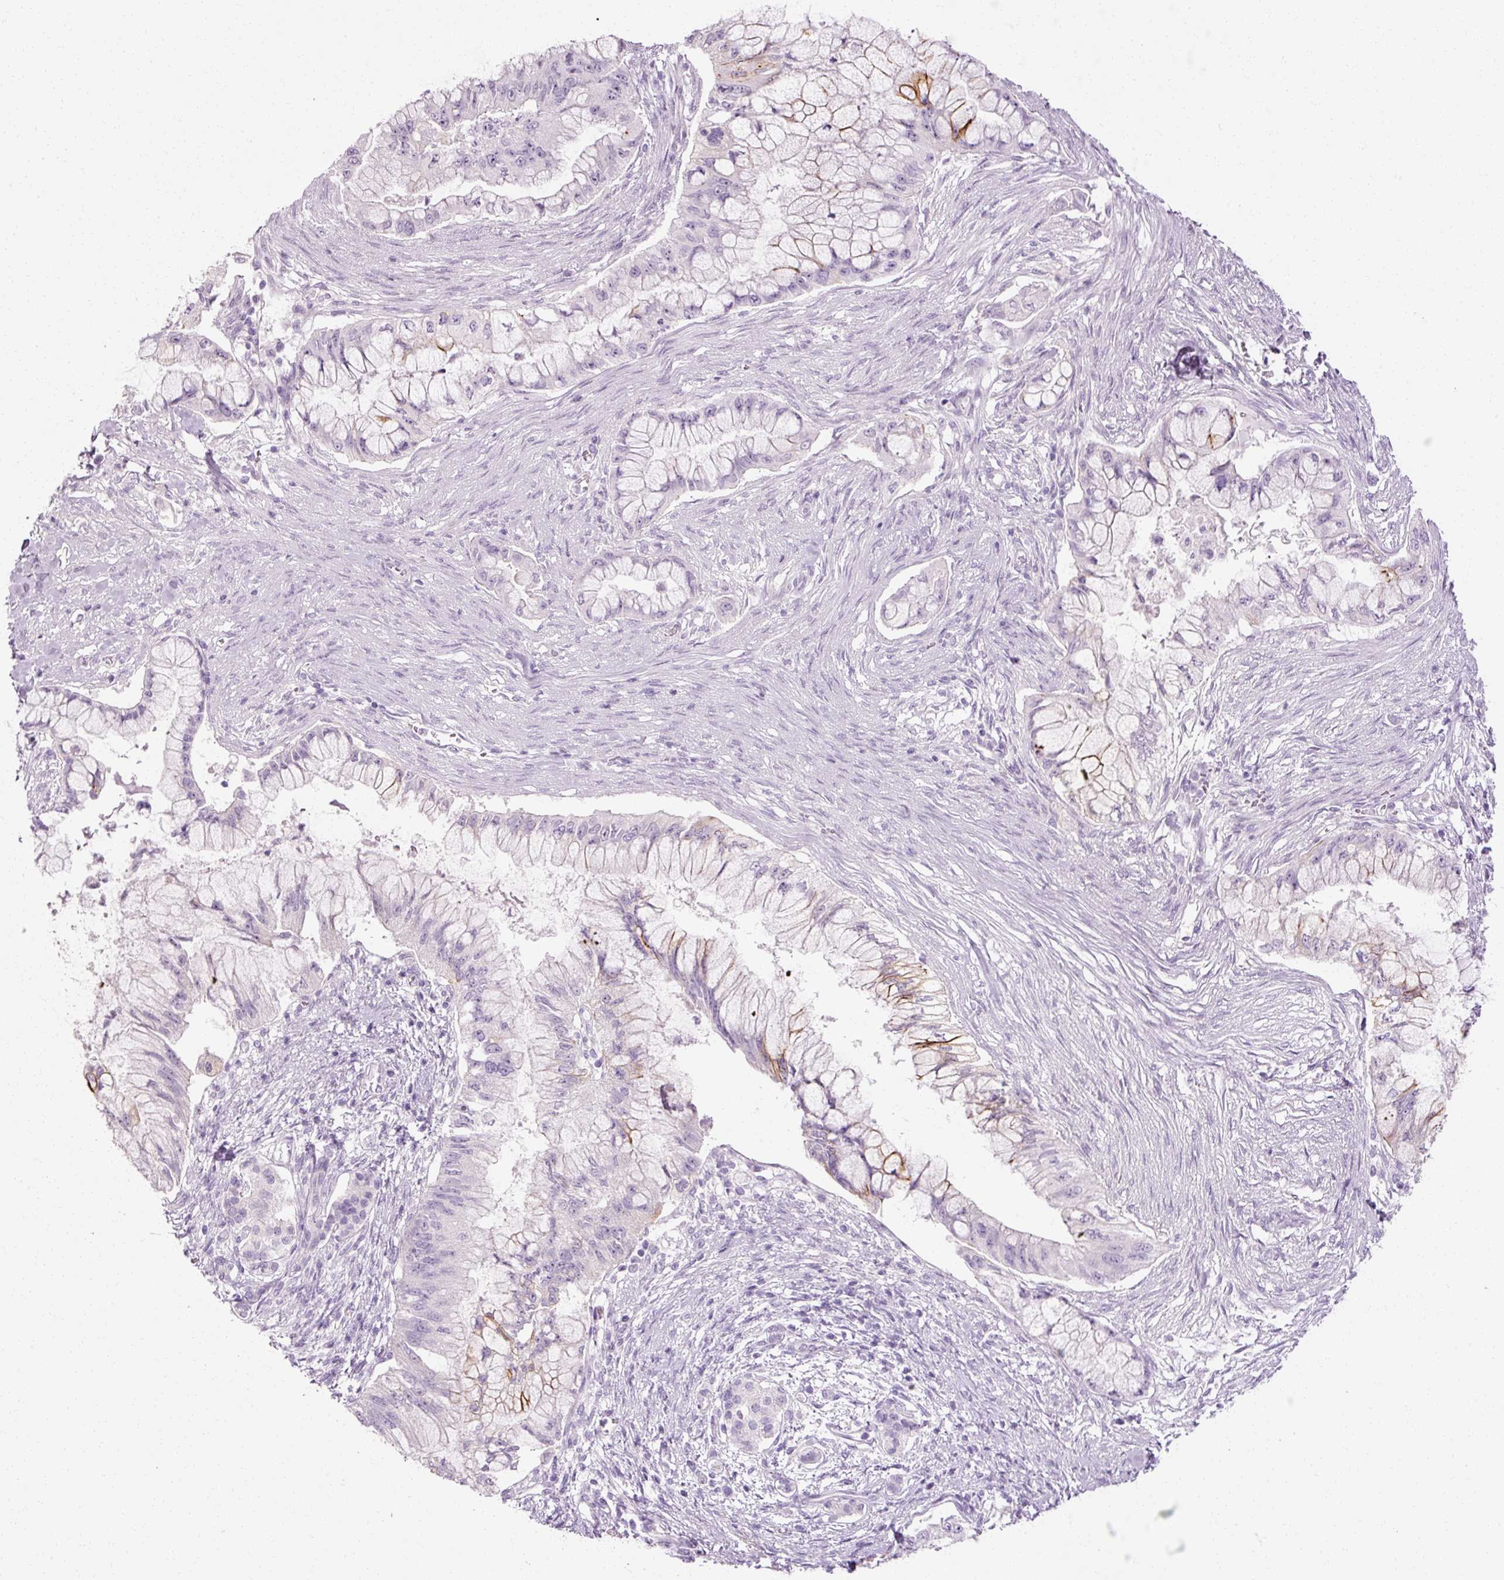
{"staining": {"intensity": "moderate", "quantity": "<25%", "location": "cytoplasmic/membranous"}, "tissue": "pancreatic cancer", "cell_type": "Tumor cells", "image_type": "cancer", "snomed": [{"axis": "morphology", "description": "Adenocarcinoma, NOS"}, {"axis": "topography", "description": "Pancreas"}], "caption": "Immunohistochemistry (DAB (3,3'-diaminobenzidine)) staining of pancreatic adenocarcinoma shows moderate cytoplasmic/membranous protein expression in approximately <25% of tumor cells. (DAB IHC, brown staining for protein, blue staining for nuclei).", "gene": "ANKRD20A1", "patient": {"sex": "male", "age": 48}}